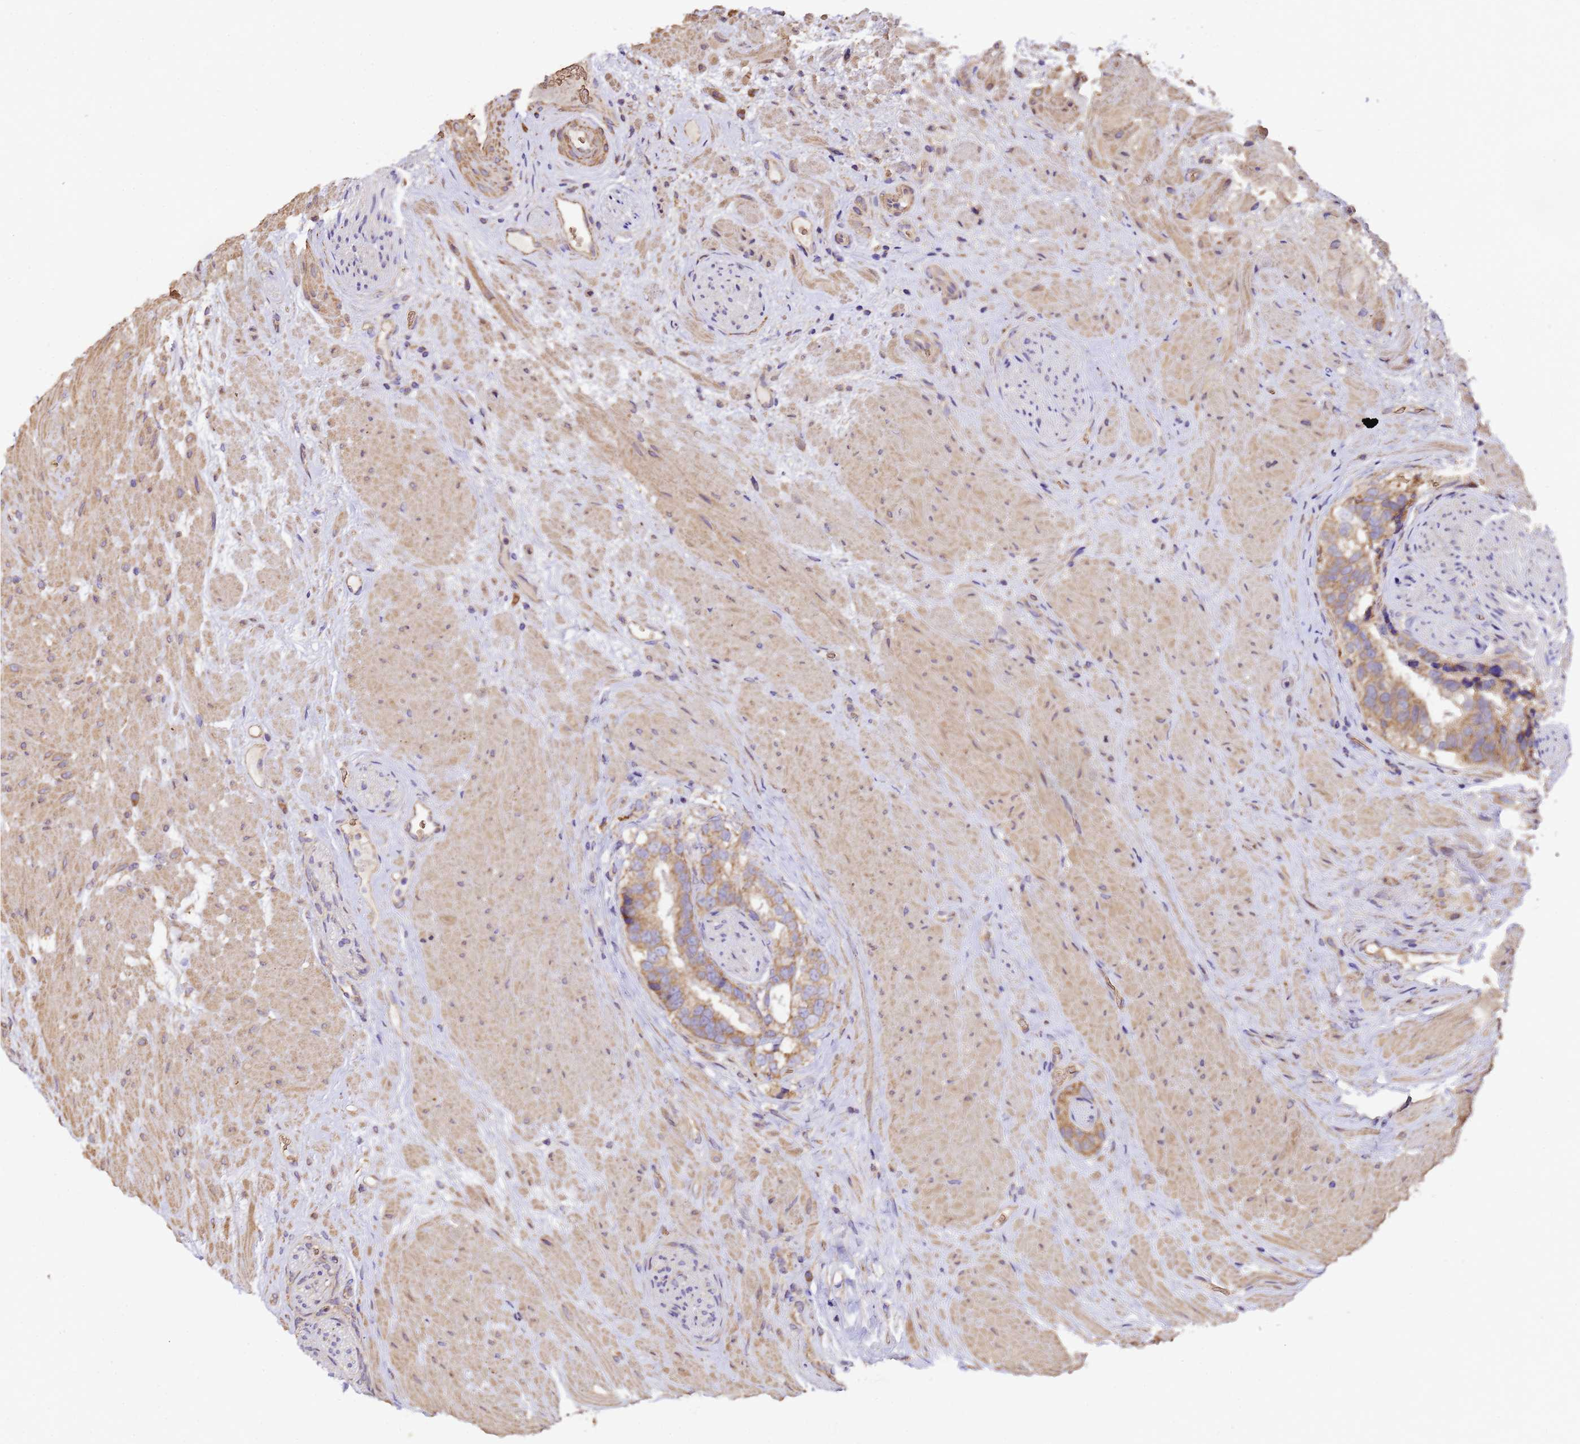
{"staining": {"intensity": "moderate", "quantity": ">75%", "location": "cytoplasmic/membranous"}, "tissue": "prostate cancer", "cell_type": "Tumor cells", "image_type": "cancer", "snomed": [{"axis": "morphology", "description": "Adenocarcinoma, High grade"}, {"axis": "topography", "description": "Prostate"}], "caption": "This is an image of immunohistochemistry staining of prostate high-grade adenocarcinoma, which shows moderate positivity in the cytoplasmic/membranous of tumor cells.", "gene": "LRRIQ1", "patient": {"sex": "male", "age": 74}}